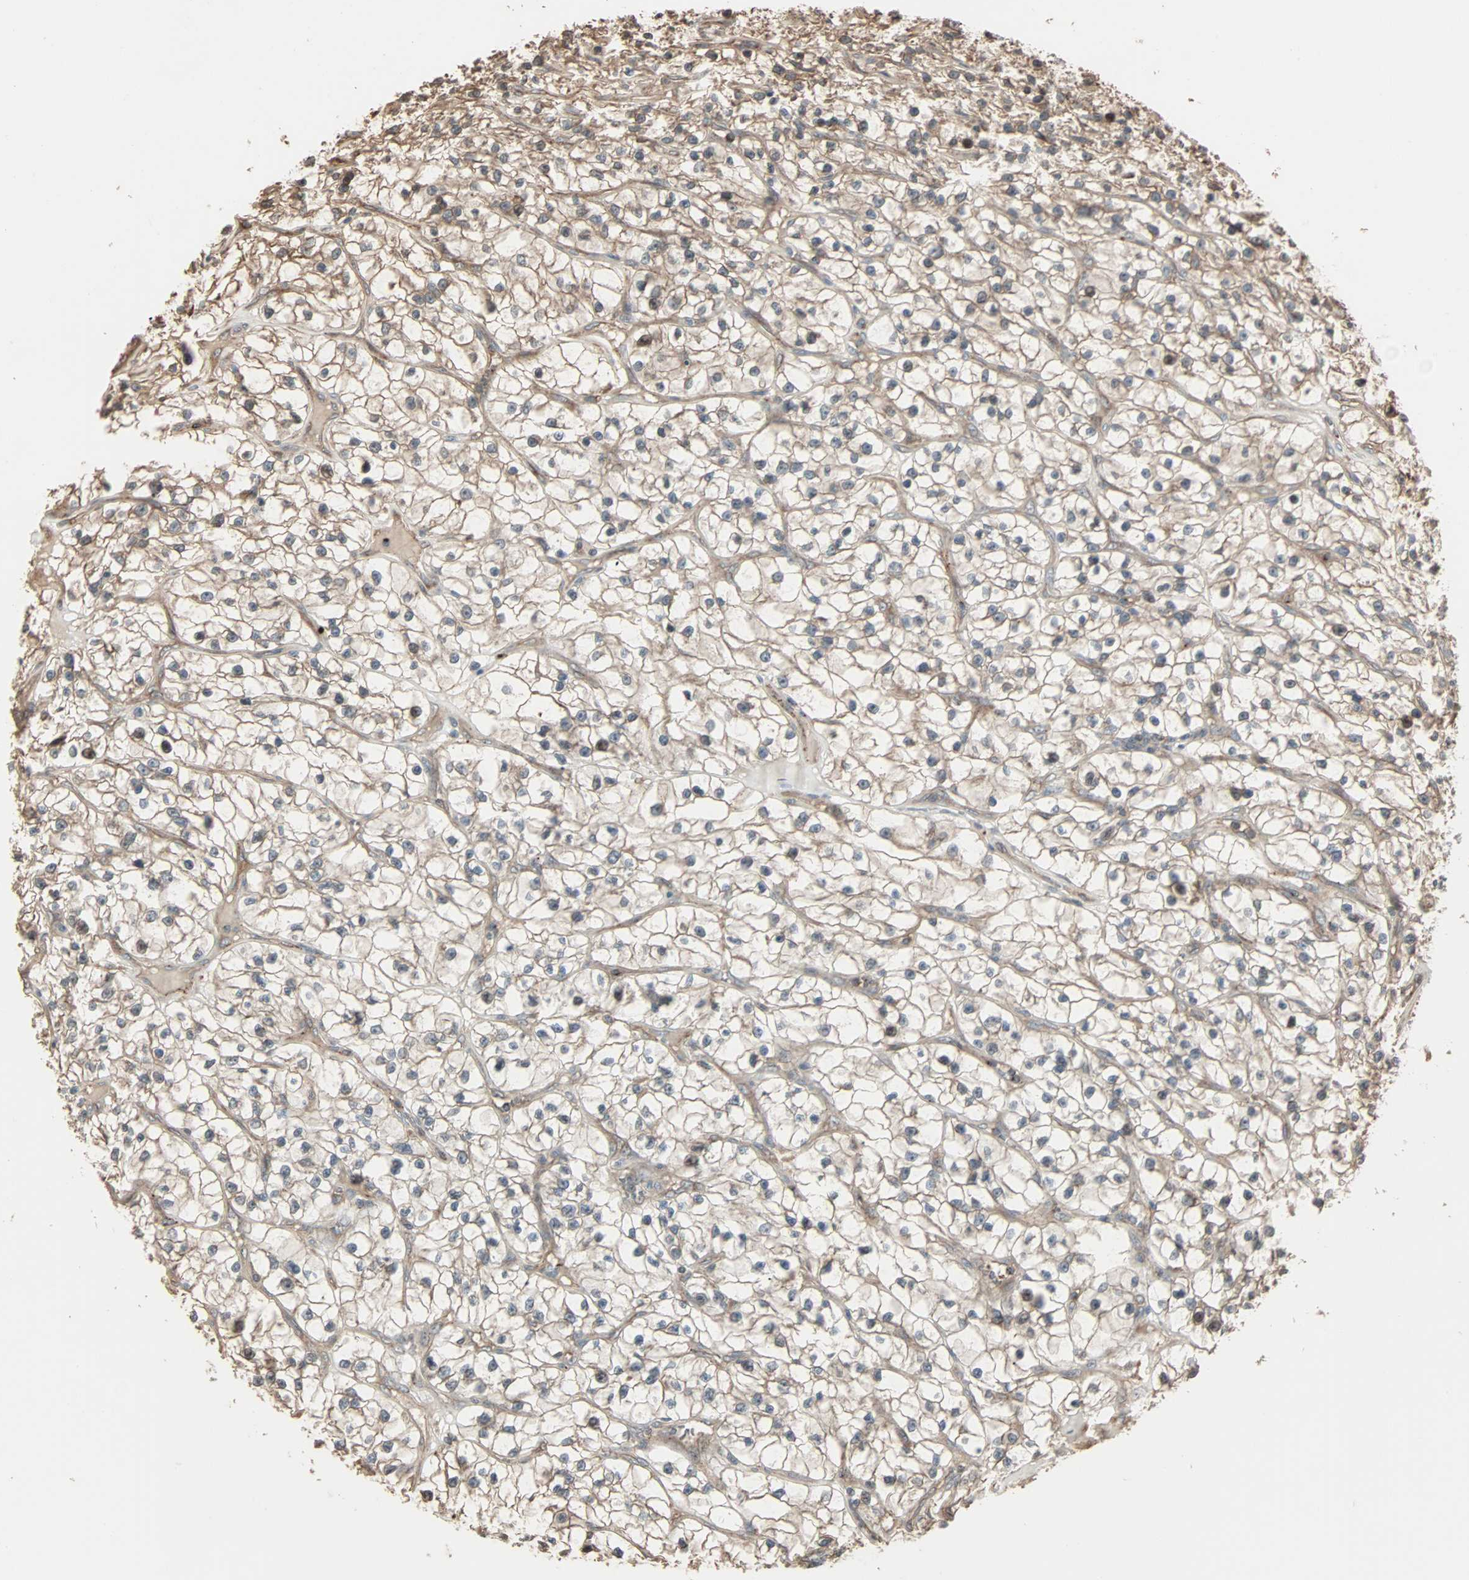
{"staining": {"intensity": "moderate", "quantity": ">75%", "location": "cytoplasmic/membranous"}, "tissue": "renal cancer", "cell_type": "Tumor cells", "image_type": "cancer", "snomed": [{"axis": "morphology", "description": "Adenocarcinoma, NOS"}, {"axis": "topography", "description": "Kidney"}], "caption": "Renal cancer stained for a protein (brown) demonstrates moderate cytoplasmic/membranous positive positivity in approximately >75% of tumor cells.", "gene": "CALCRL", "patient": {"sex": "female", "age": 57}}